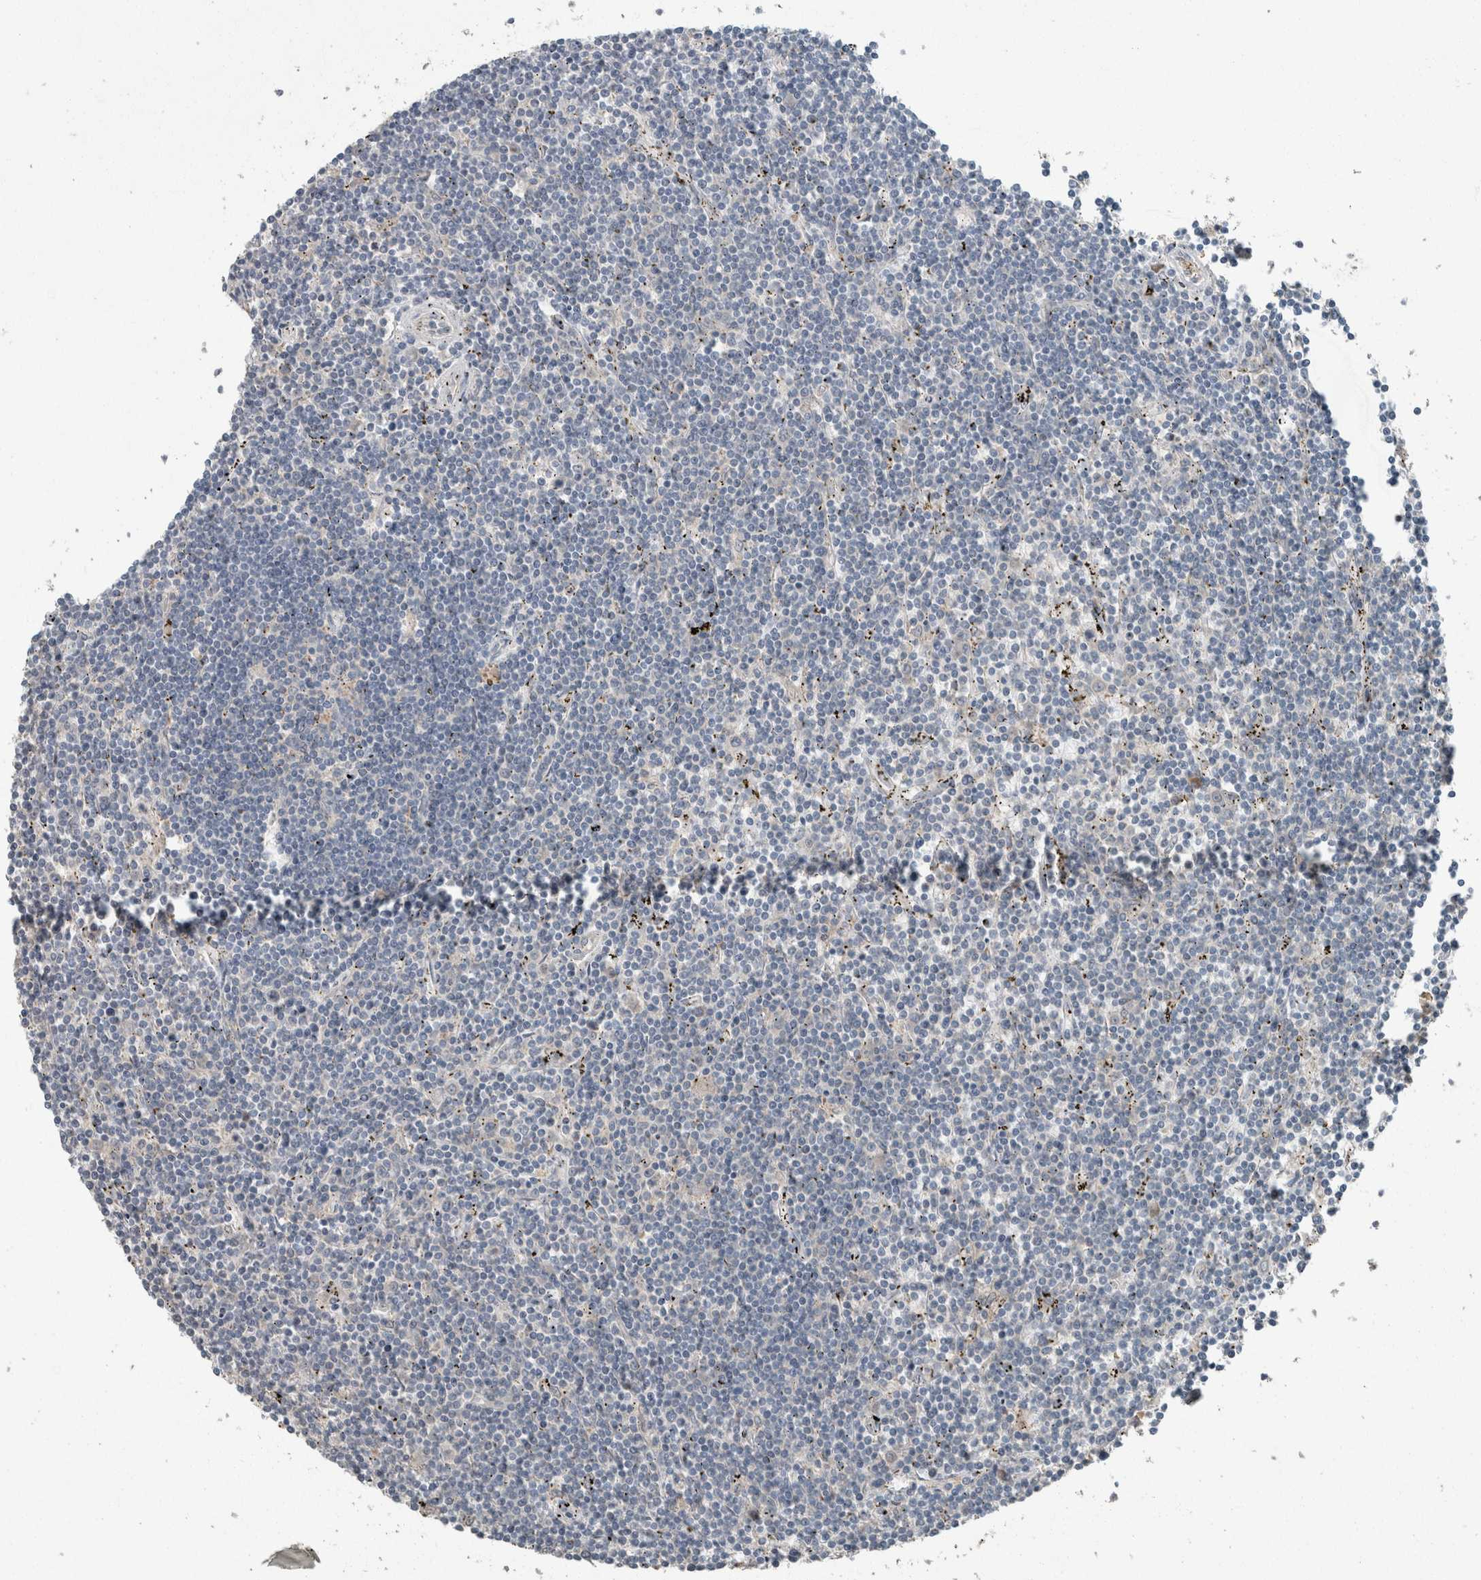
{"staining": {"intensity": "negative", "quantity": "none", "location": "none"}, "tissue": "lymphoma", "cell_type": "Tumor cells", "image_type": "cancer", "snomed": [{"axis": "morphology", "description": "Malignant lymphoma, non-Hodgkin's type, Low grade"}, {"axis": "topography", "description": "Spleen"}], "caption": "Histopathology image shows no significant protein positivity in tumor cells of lymphoma.", "gene": "KNTC1", "patient": {"sex": "male", "age": 76}}